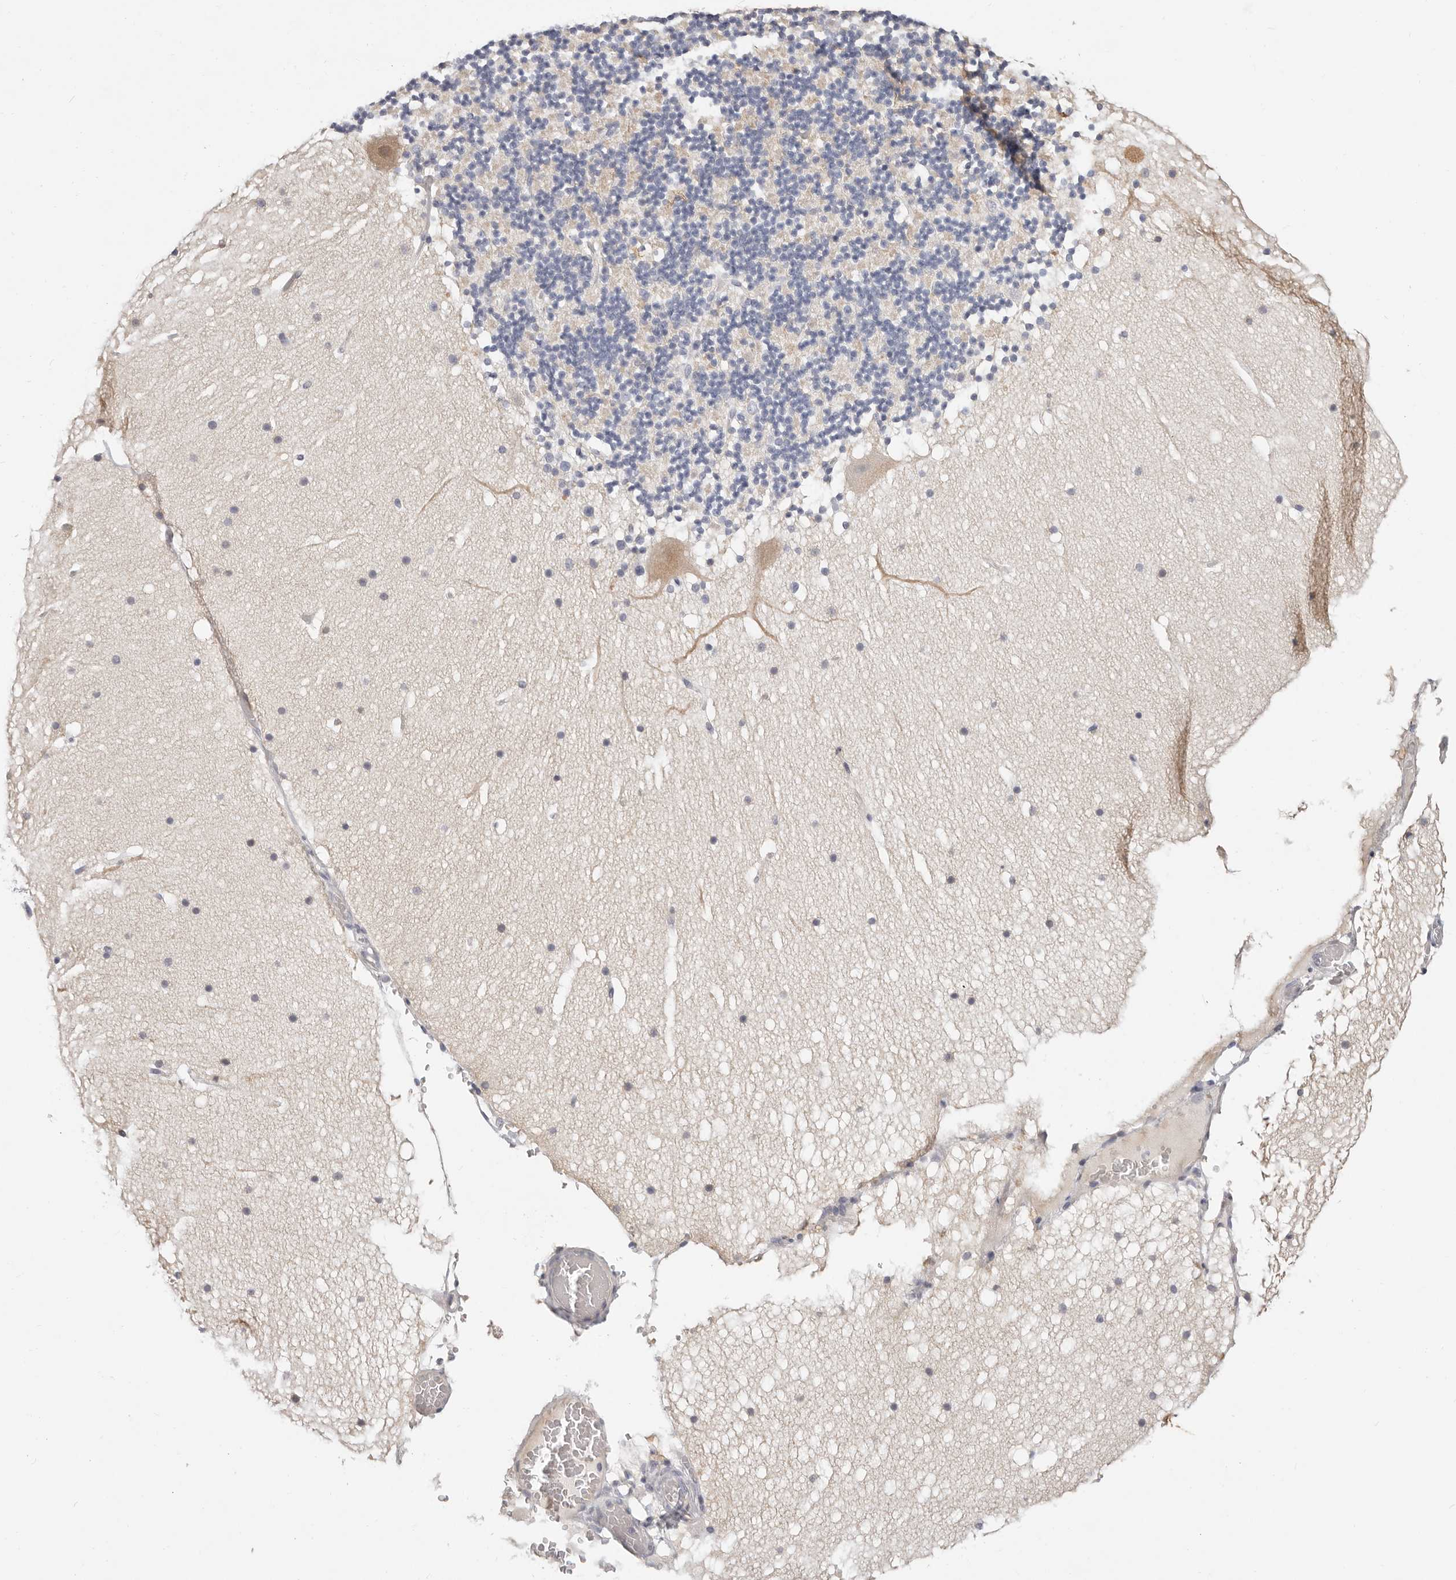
{"staining": {"intensity": "negative", "quantity": "none", "location": "none"}, "tissue": "cerebellum", "cell_type": "Cells in granular layer", "image_type": "normal", "snomed": [{"axis": "morphology", "description": "Normal tissue, NOS"}, {"axis": "topography", "description": "Cerebellum"}], "caption": "Photomicrograph shows no protein expression in cells in granular layer of unremarkable cerebellum.", "gene": "TMEM63B", "patient": {"sex": "male", "age": 57}}